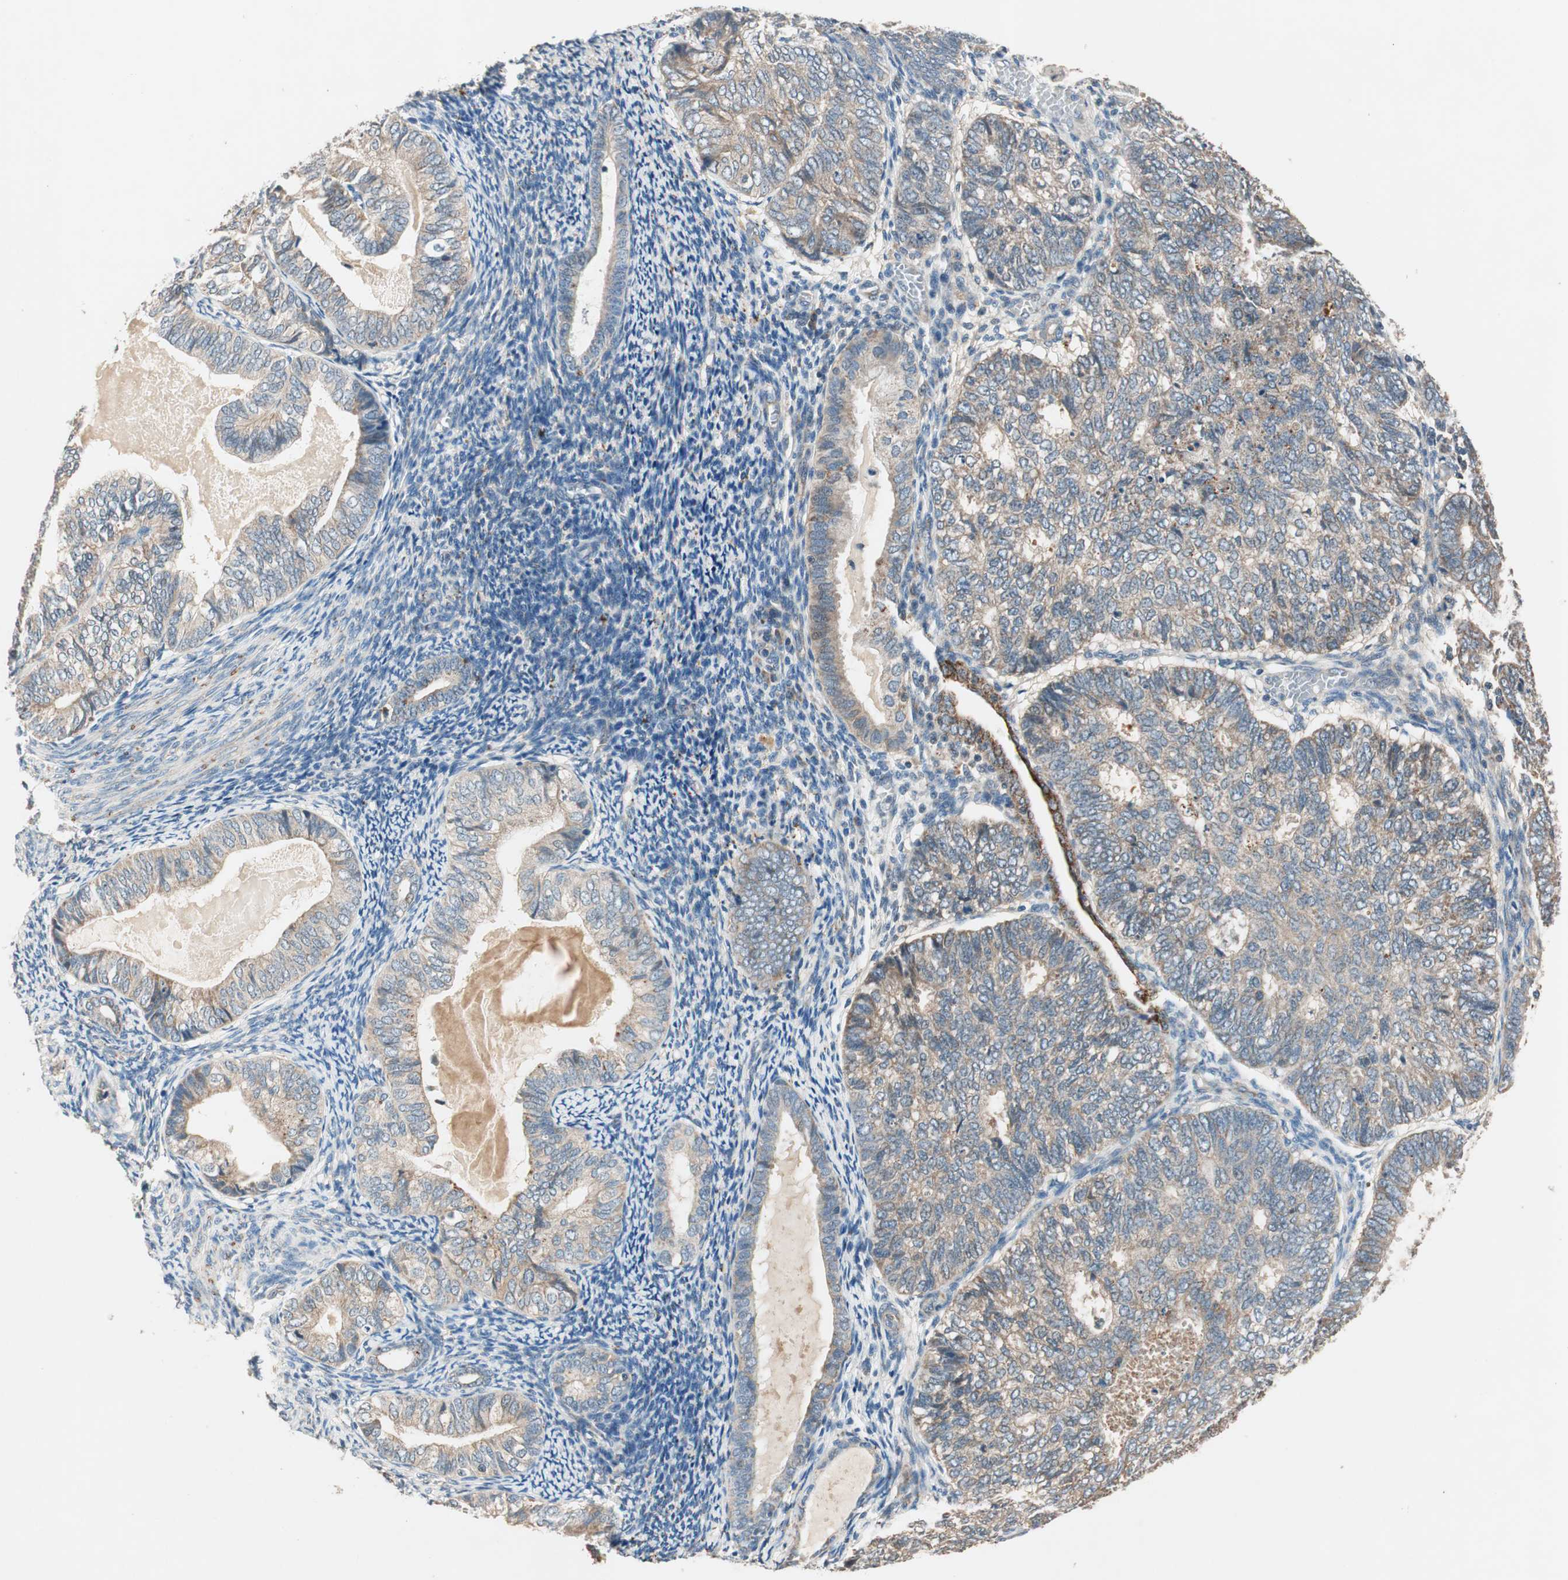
{"staining": {"intensity": "moderate", "quantity": ">75%", "location": "cytoplasmic/membranous"}, "tissue": "endometrial cancer", "cell_type": "Tumor cells", "image_type": "cancer", "snomed": [{"axis": "morphology", "description": "Adenocarcinoma, NOS"}, {"axis": "topography", "description": "Uterus"}], "caption": "A medium amount of moderate cytoplasmic/membranous positivity is present in about >75% of tumor cells in endometrial cancer tissue. (Stains: DAB (3,3'-diaminobenzidine) in brown, nuclei in blue, Microscopy: brightfield microscopy at high magnification).", "gene": "HPN", "patient": {"sex": "female", "age": 60}}